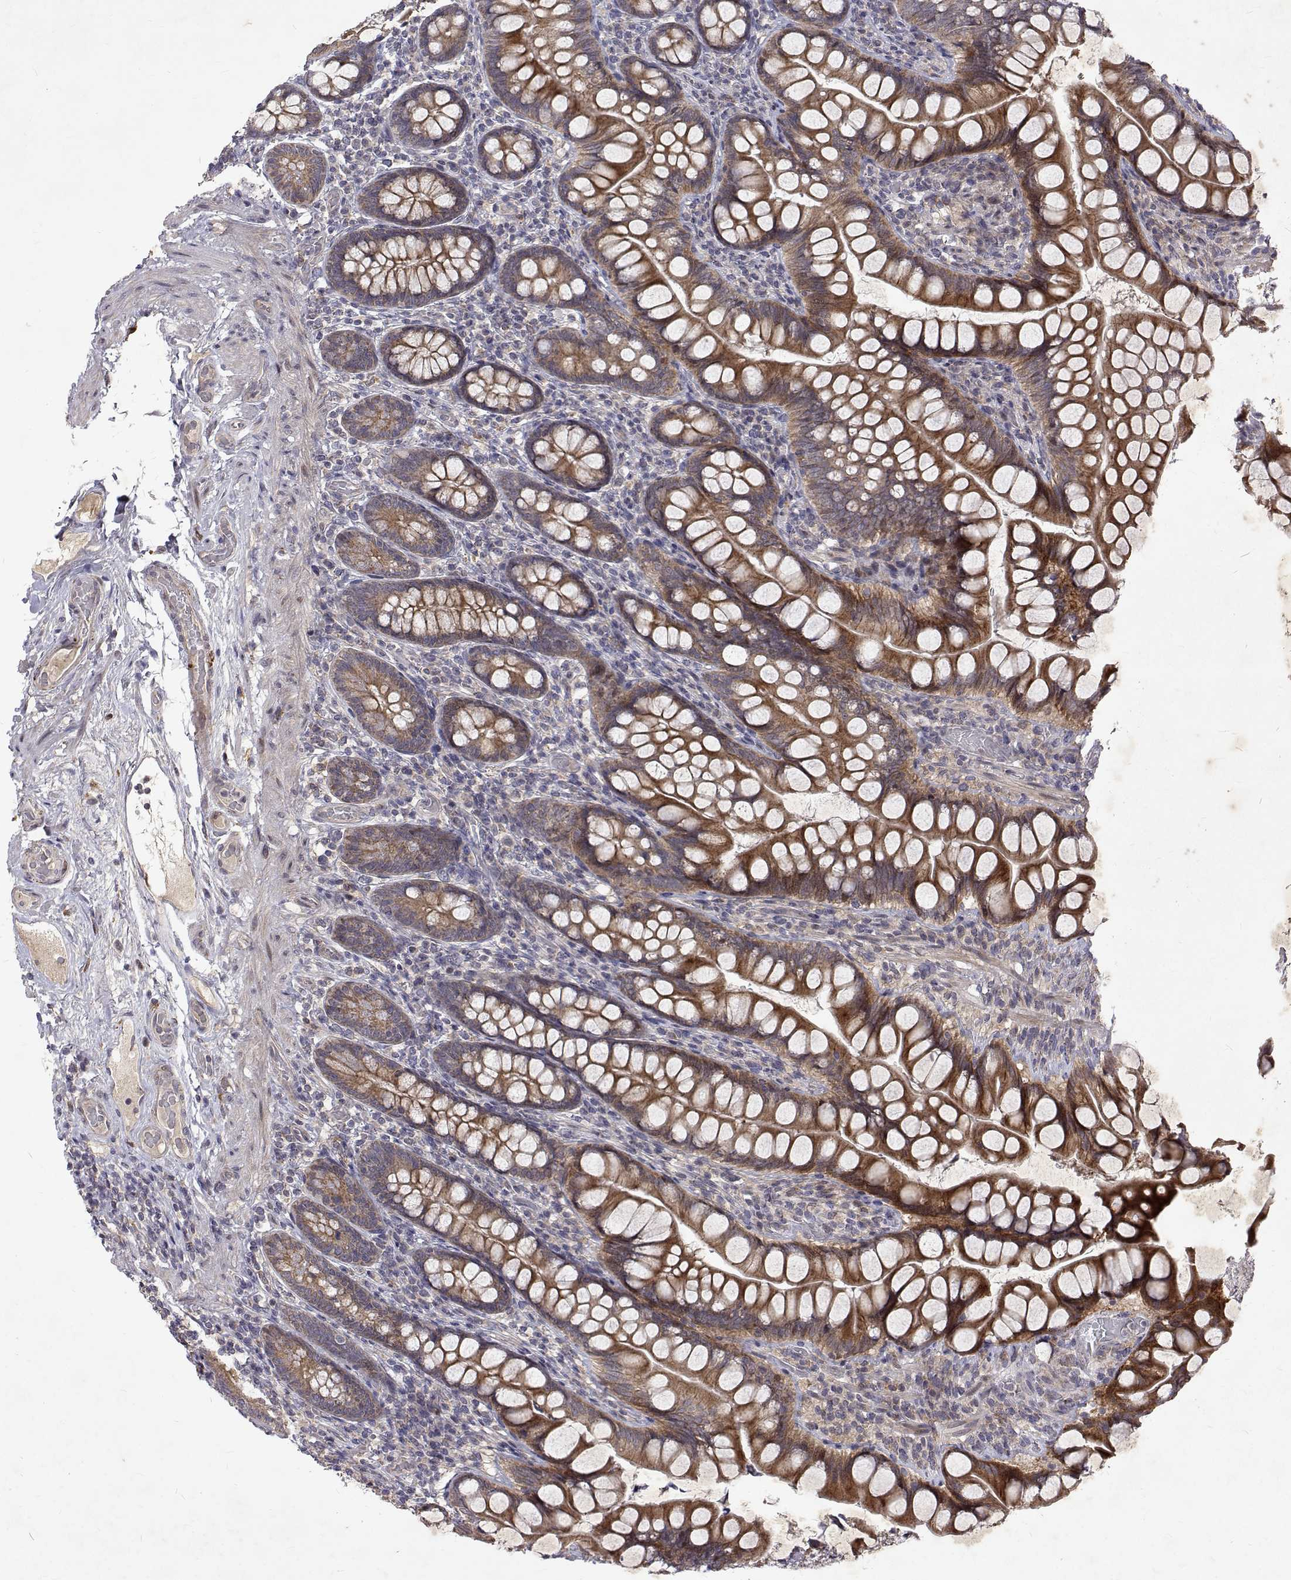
{"staining": {"intensity": "moderate", "quantity": ">75%", "location": "cytoplasmic/membranous"}, "tissue": "small intestine", "cell_type": "Glandular cells", "image_type": "normal", "snomed": [{"axis": "morphology", "description": "Normal tissue, NOS"}, {"axis": "topography", "description": "Small intestine"}], "caption": "Protein analysis of normal small intestine exhibits moderate cytoplasmic/membranous expression in about >75% of glandular cells.", "gene": "ALKBH8", "patient": {"sex": "male", "age": 70}}